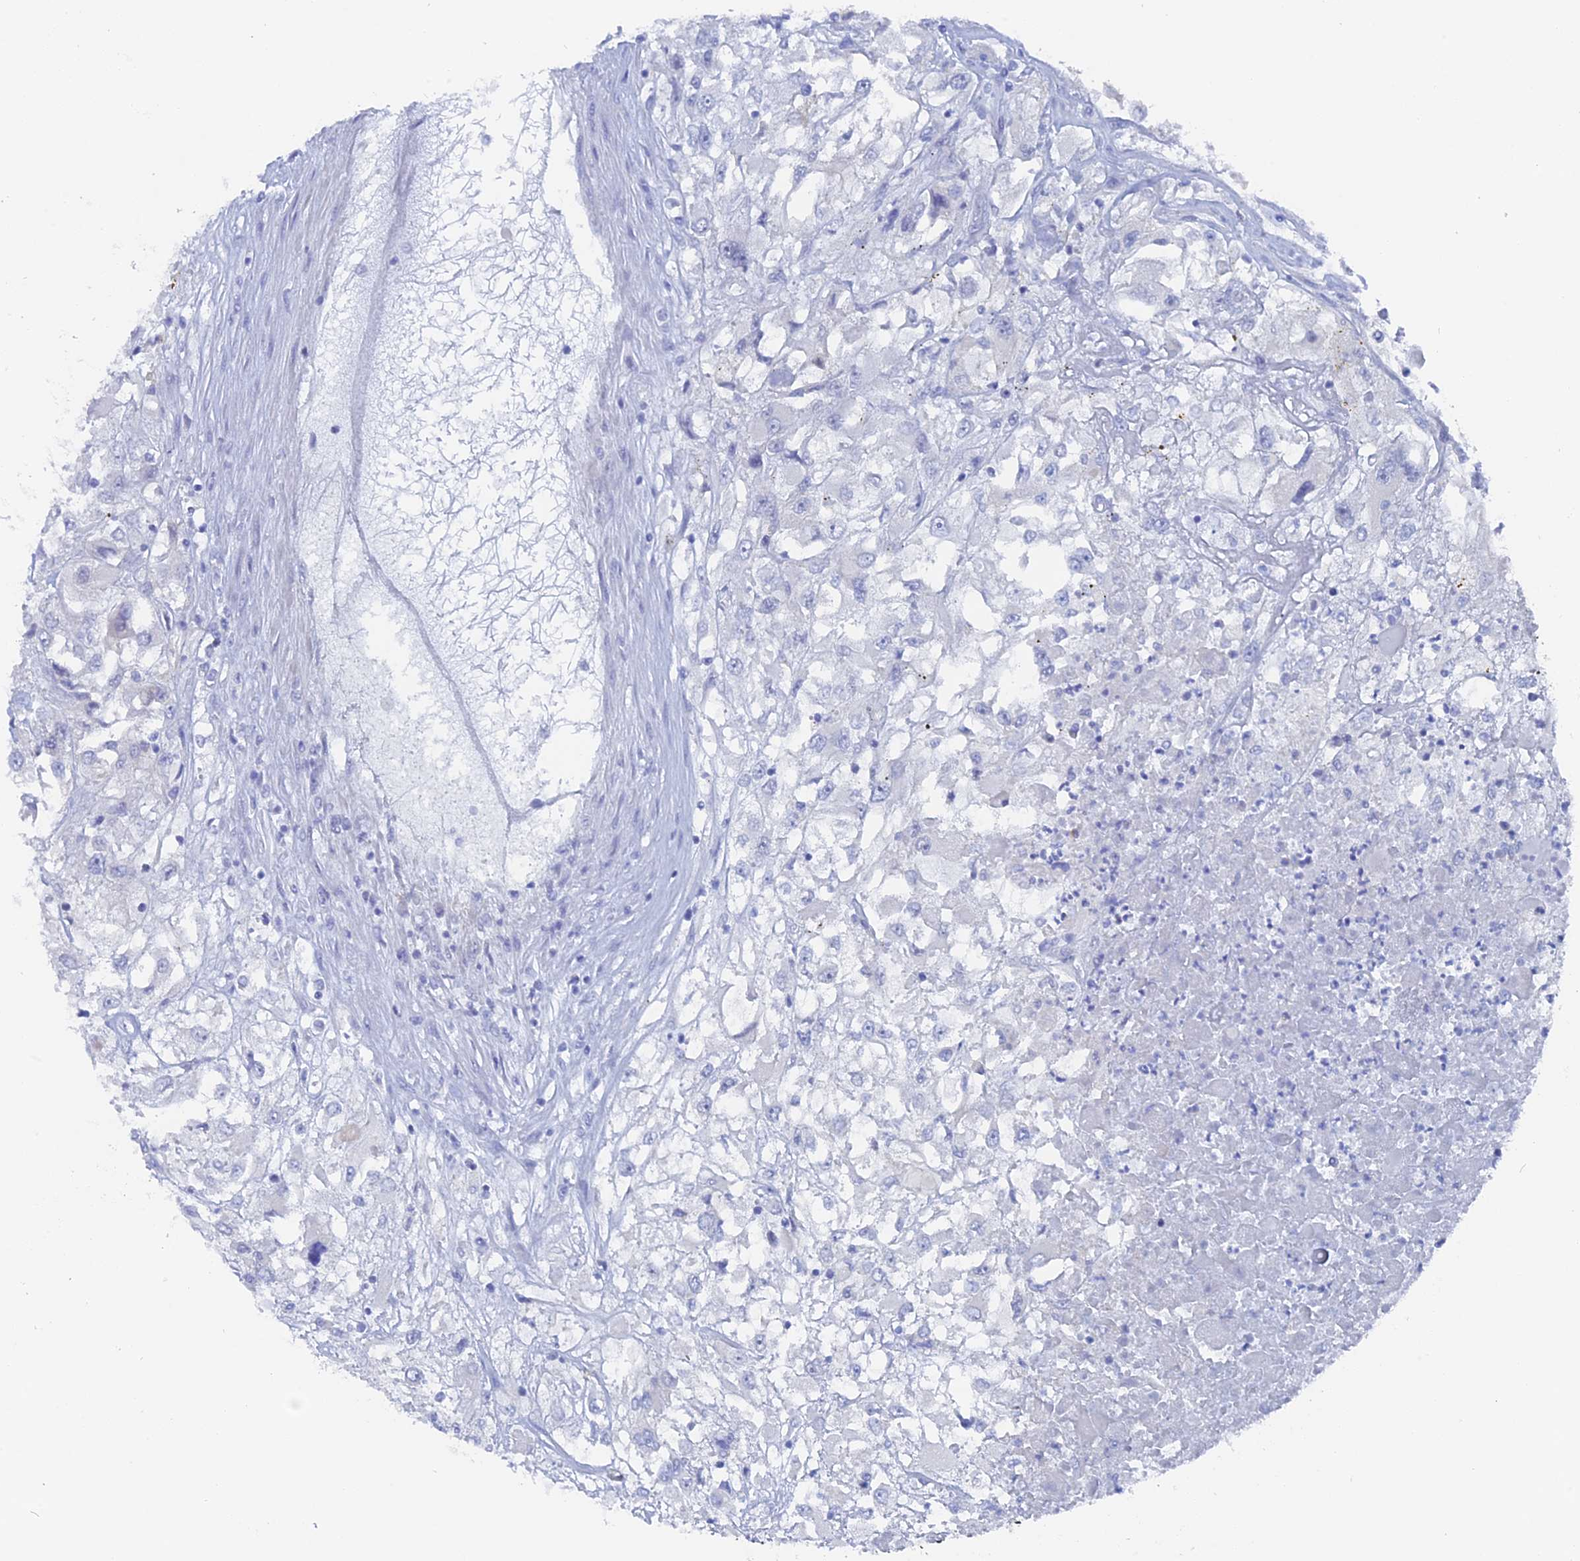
{"staining": {"intensity": "negative", "quantity": "none", "location": "none"}, "tissue": "renal cancer", "cell_type": "Tumor cells", "image_type": "cancer", "snomed": [{"axis": "morphology", "description": "Adenocarcinoma, NOS"}, {"axis": "topography", "description": "Kidney"}], "caption": "This is an IHC histopathology image of human renal cancer (adenocarcinoma). There is no expression in tumor cells.", "gene": "DACT3", "patient": {"sex": "female", "age": 52}}